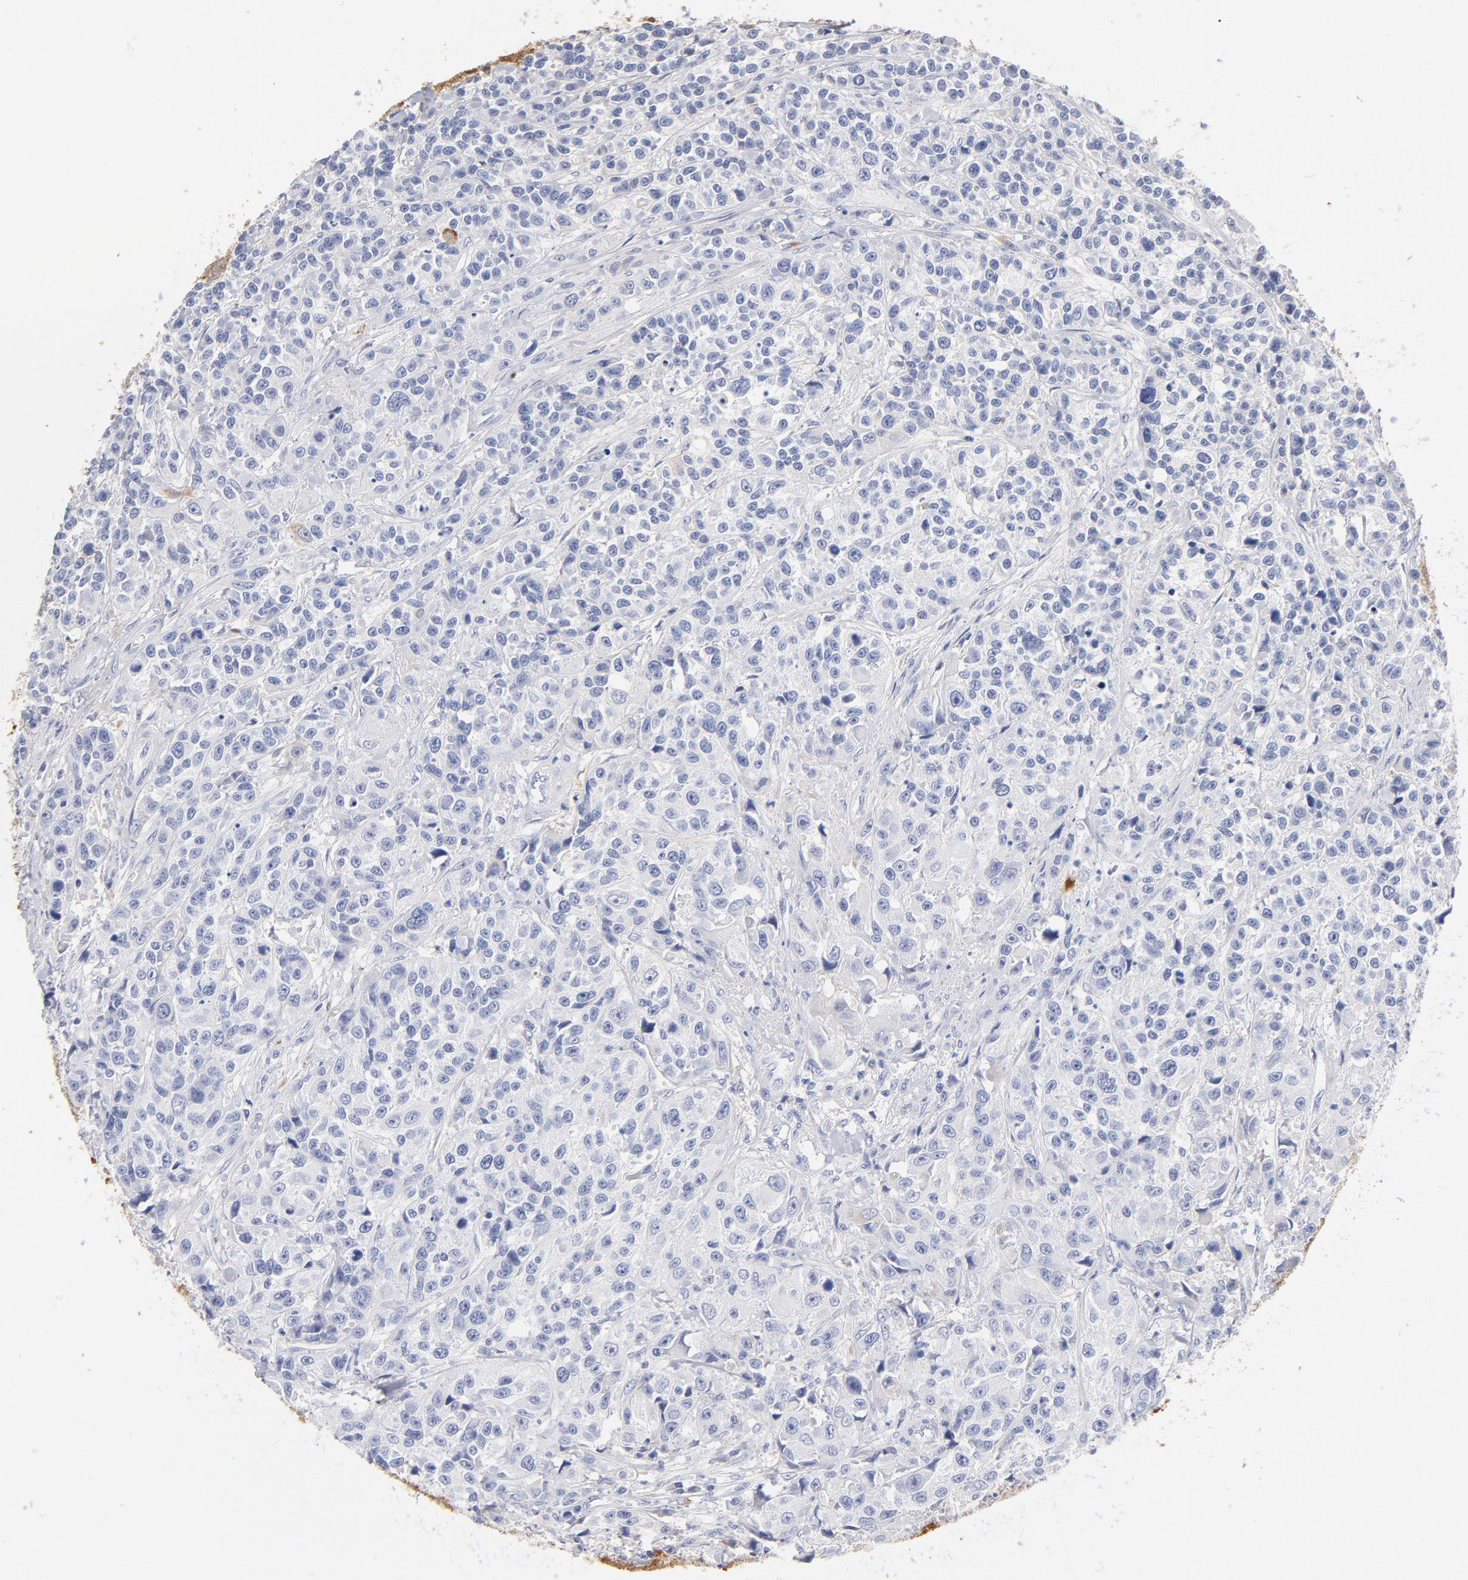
{"staining": {"intensity": "negative", "quantity": "none", "location": "none"}, "tissue": "urothelial cancer", "cell_type": "Tumor cells", "image_type": "cancer", "snomed": [{"axis": "morphology", "description": "Urothelial carcinoma, High grade"}, {"axis": "topography", "description": "Urinary bladder"}], "caption": "A histopathology image of human urothelial carcinoma (high-grade) is negative for staining in tumor cells. The staining is performed using DAB brown chromogen with nuclei counter-stained in using hematoxylin.", "gene": "C3", "patient": {"sex": "female", "age": 81}}